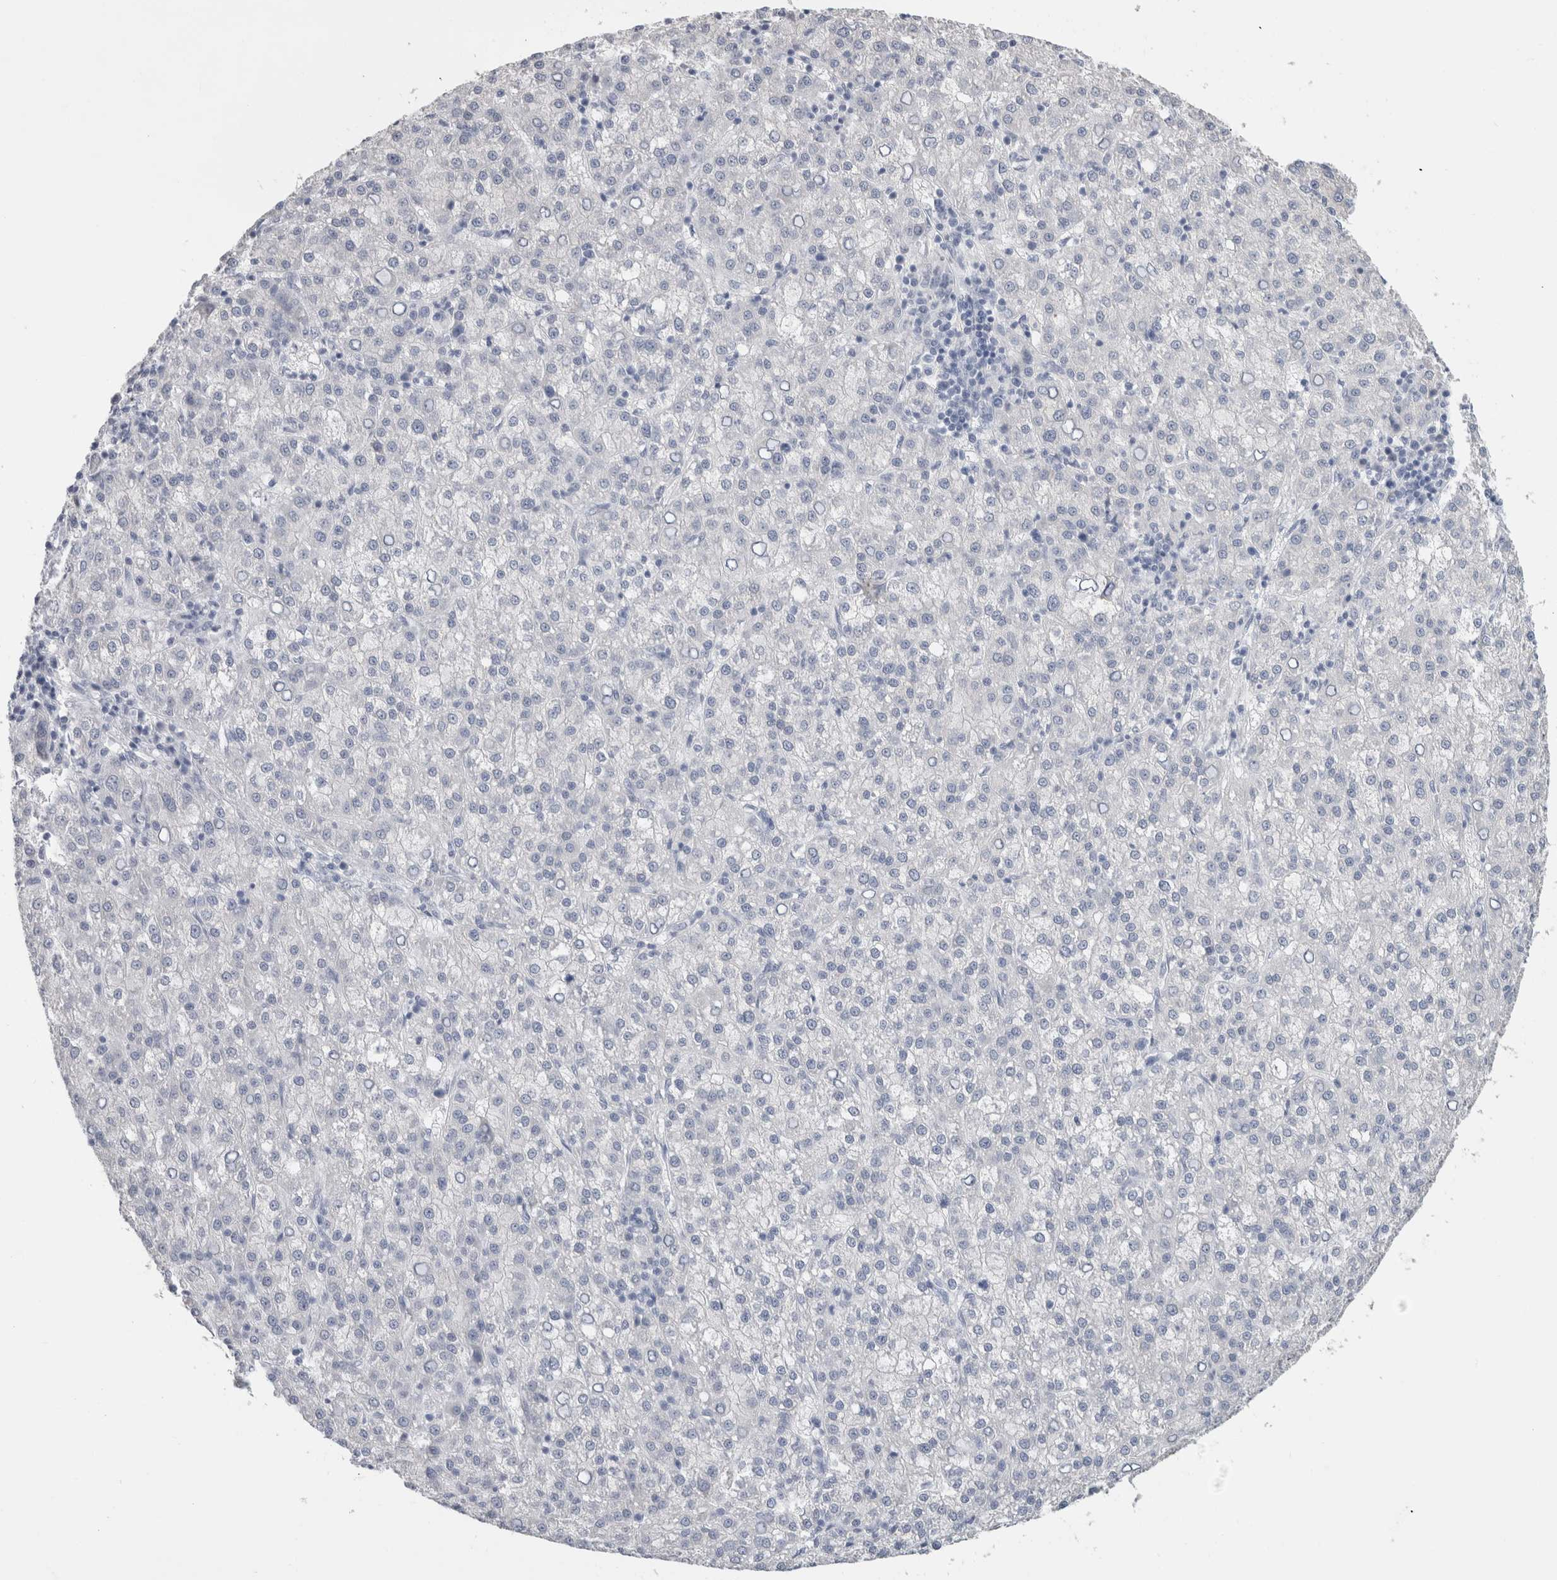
{"staining": {"intensity": "negative", "quantity": "none", "location": "none"}, "tissue": "liver cancer", "cell_type": "Tumor cells", "image_type": "cancer", "snomed": [{"axis": "morphology", "description": "Carcinoma, Hepatocellular, NOS"}, {"axis": "topography", "description": "Liver"}], "caption": "The immunohistochemistry (IHC) photomicrograph has no significant positivity in tumor cells of hepatocellular carcinoma (liver) tissue. (DAB (3,3'-diaminobenzidine) IHC, high magnification).", "gene": "BCAN", "patient": {"sex": "female", "age": 58}}